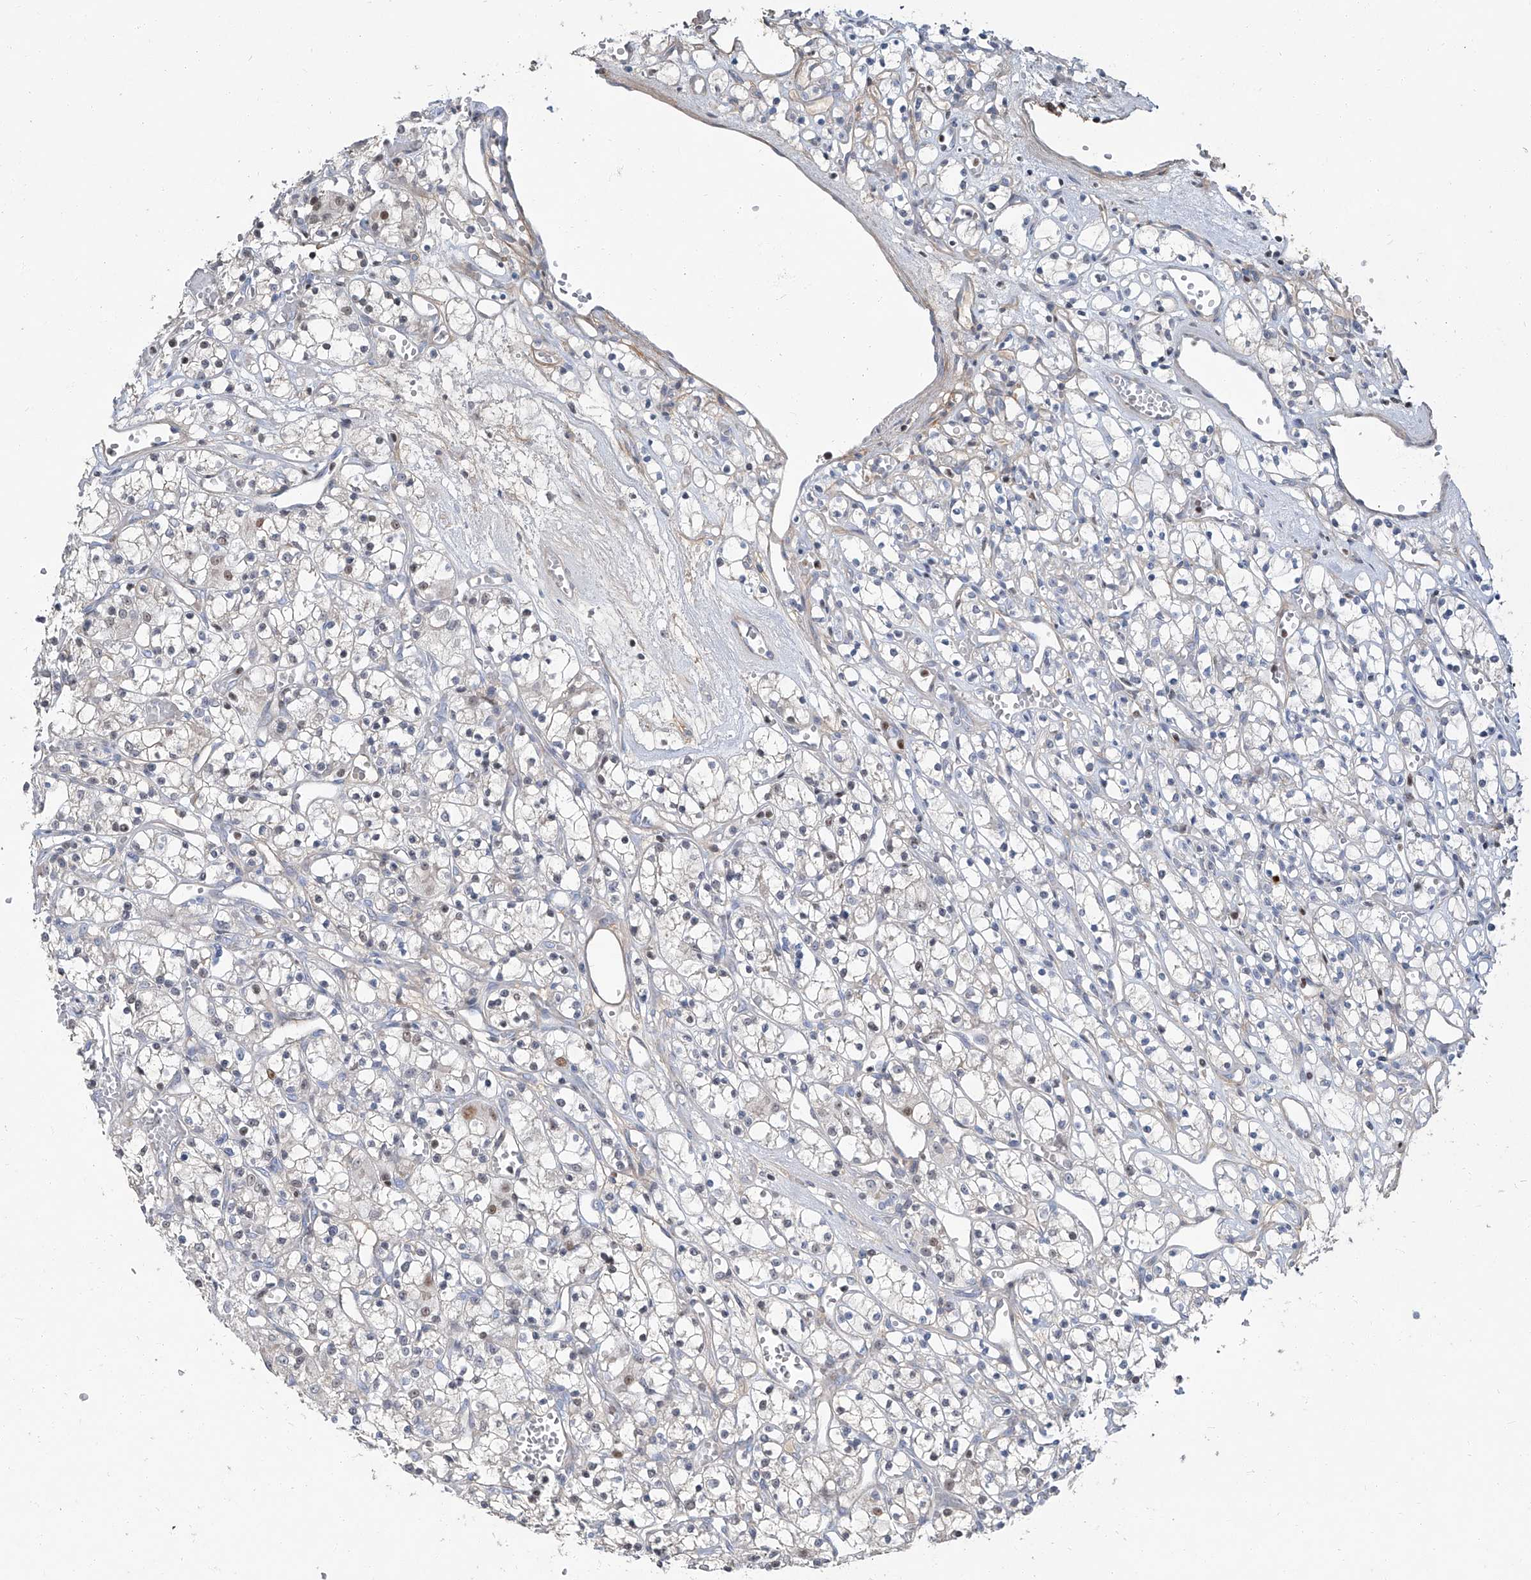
{"staining": {"intensity": "negative", "quantity": "none", "location": "none"}, "tissue": "renal cancer", "cell_type": "Tumor cells", "image_type": "cancer", "snomed": [{"axis": "morphology", "description": "Adenocarcinoma, NOS"}, {"axis": "topography", "description": "Kidney"}], "caption": "This is a photomicrograph of immunohistochemistry (IHC) staining of renal cancer, which shows no expression in tumor cells.", "gene": "HOXA3", "patient": {"sex": "female", "age": 59}}